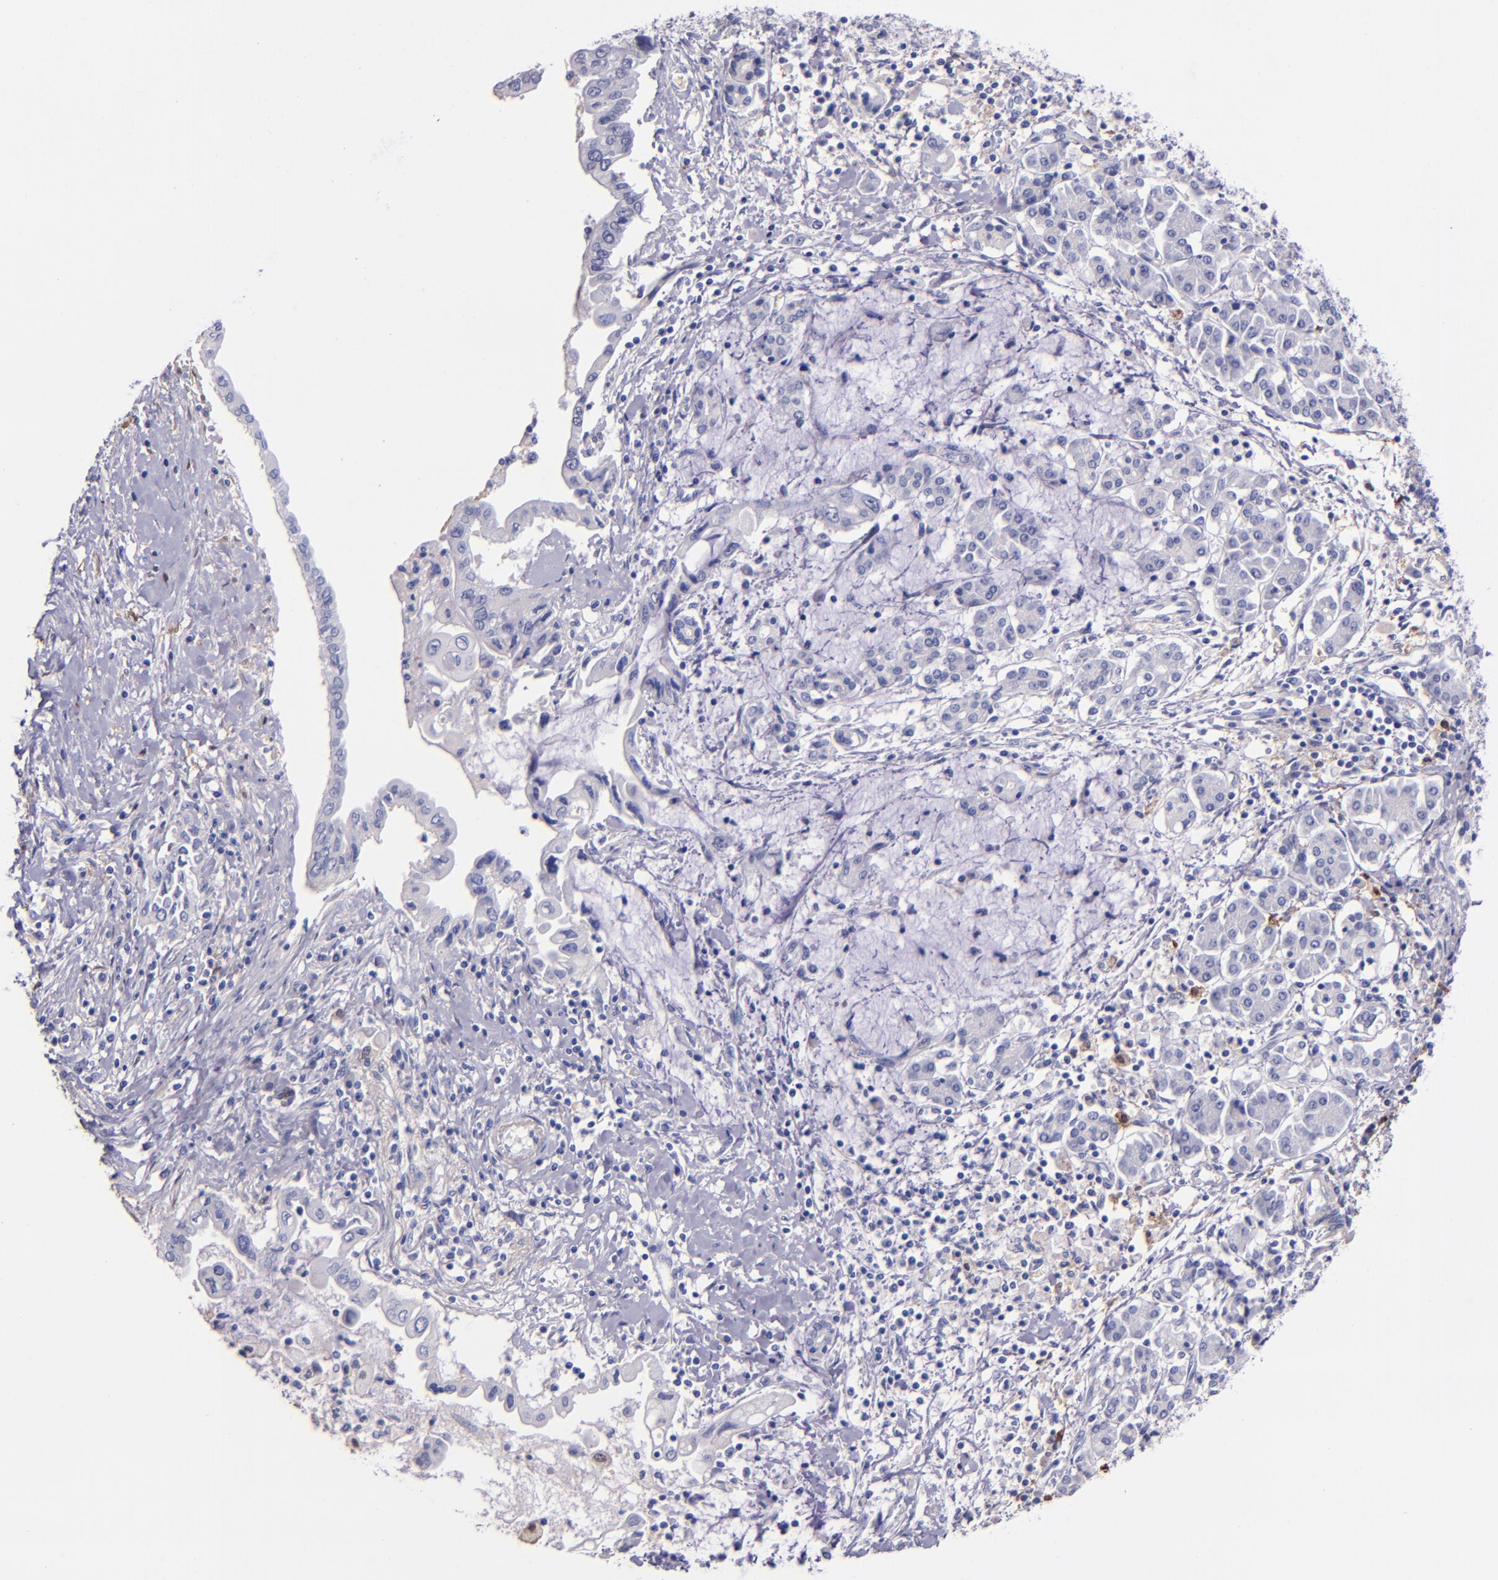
{"staining": {"intensity": "negative", "quantity": "none", "location": "none"}, "tissue": "pancreatic cancer", "cell_type": "Tumor cells", "image_type": "cancer", "snomed": [{"axis": "morphology", "description": "Adenocarcinoma, NOS"}, {"axis": "topography", "description": "Pancreas"}], "caption": "Tumor cells are negative for protein expression in human pancreatic adenocarcinoma. Nuclei are stained in blue.", "gene": "F13A1", "patient": {"sex": "female", "age": 57}}